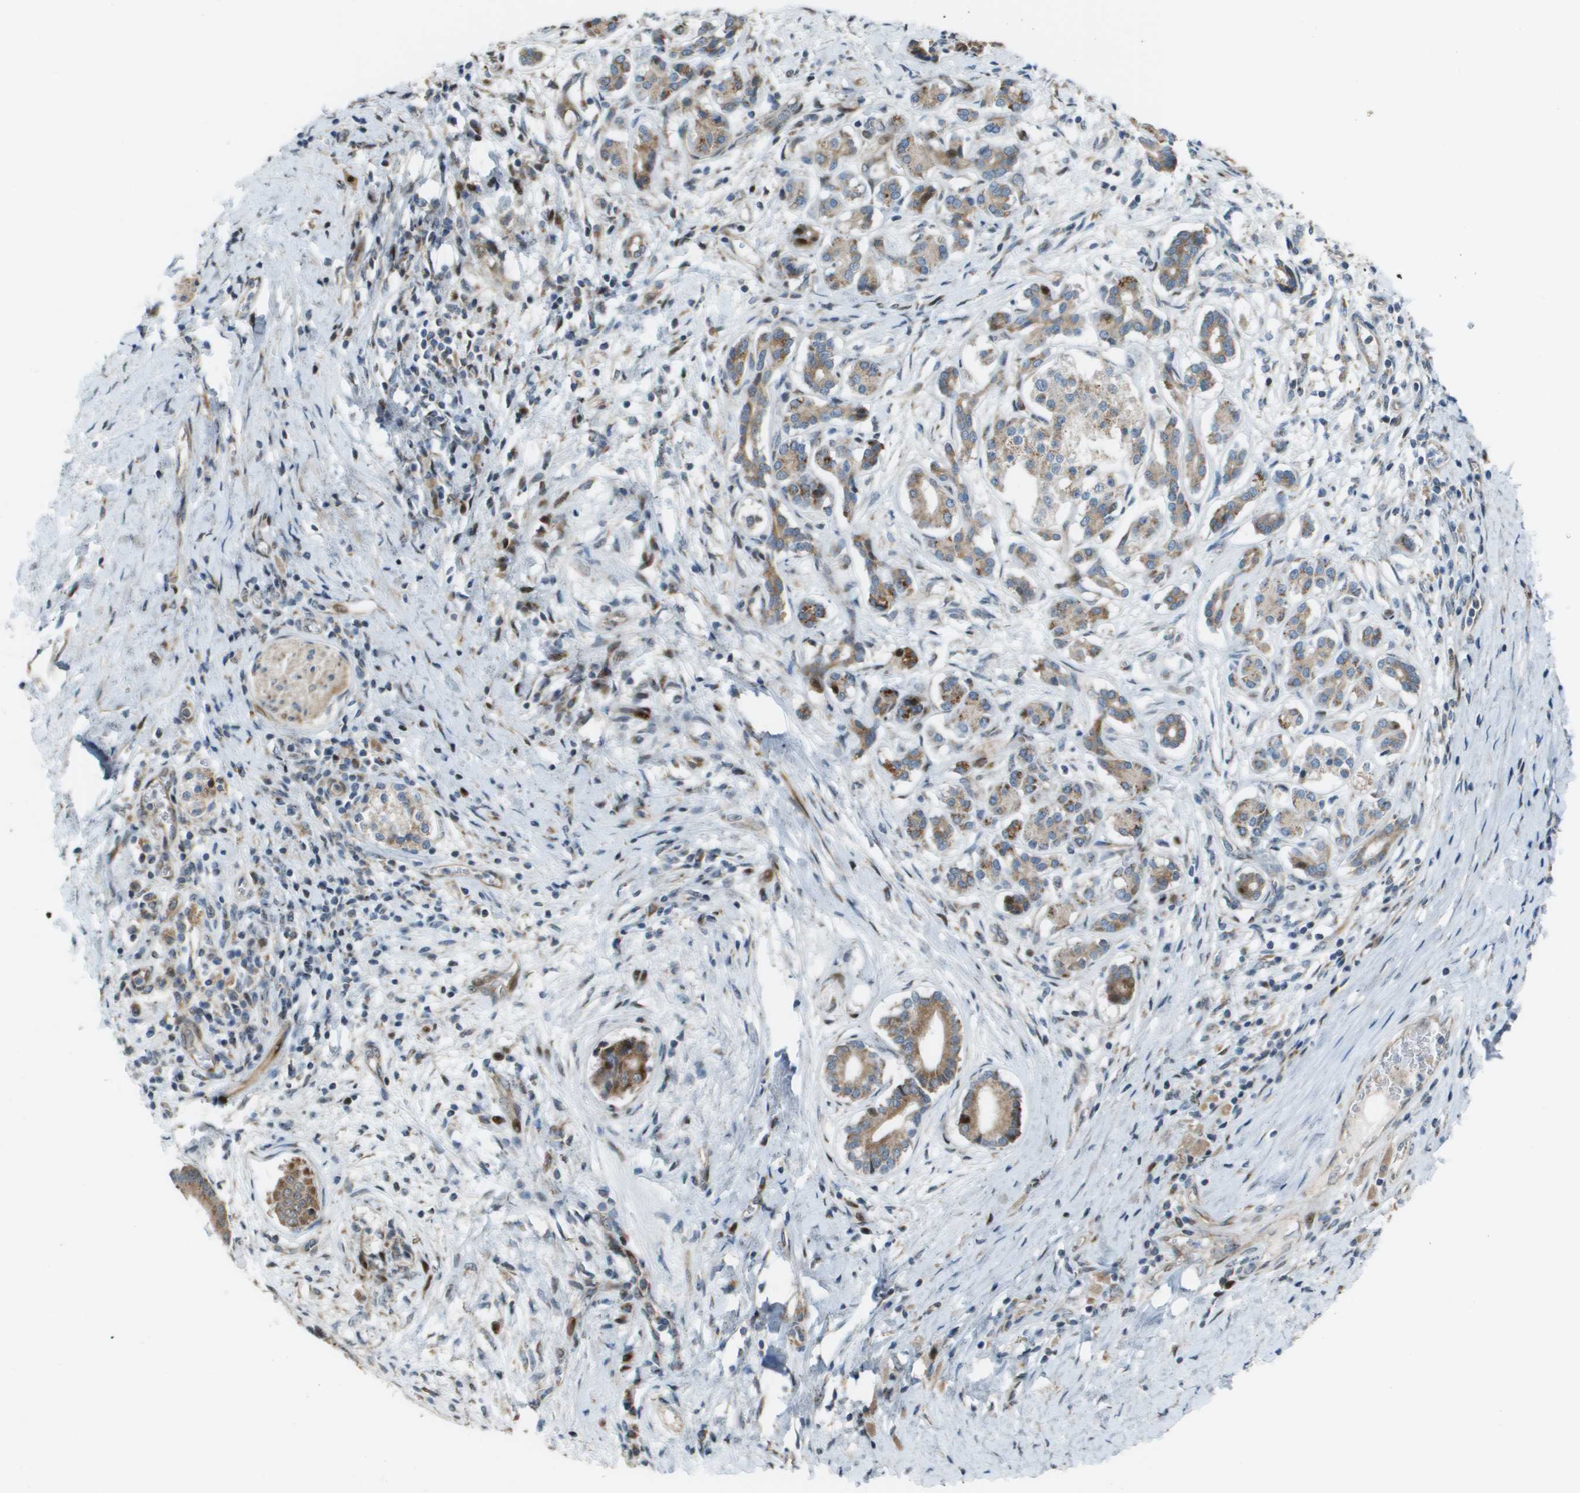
{"staining": {"intensity": "moderate", "quantity": ">75%", "location": "cytoplasmic/membranous"}, "tissue": "pancreatic cancer", "cell_type": "Tumor cells", "image_type": "cancer", "snomed": [{"axis": "morphology", "description": "Adenocarcinoma, NOS"}, {"axis": "topography", "description": "Pancreas"}], "caption": "The histopathology image displays immunohistochemical staining of pancreatic adenocarcinoma. There is moderate cytoplasmic/membranous staining is appreciated in about >75% of tumor cells.", "gene": "MGAT3", "patient": {"sex": "male", "age": 55}}